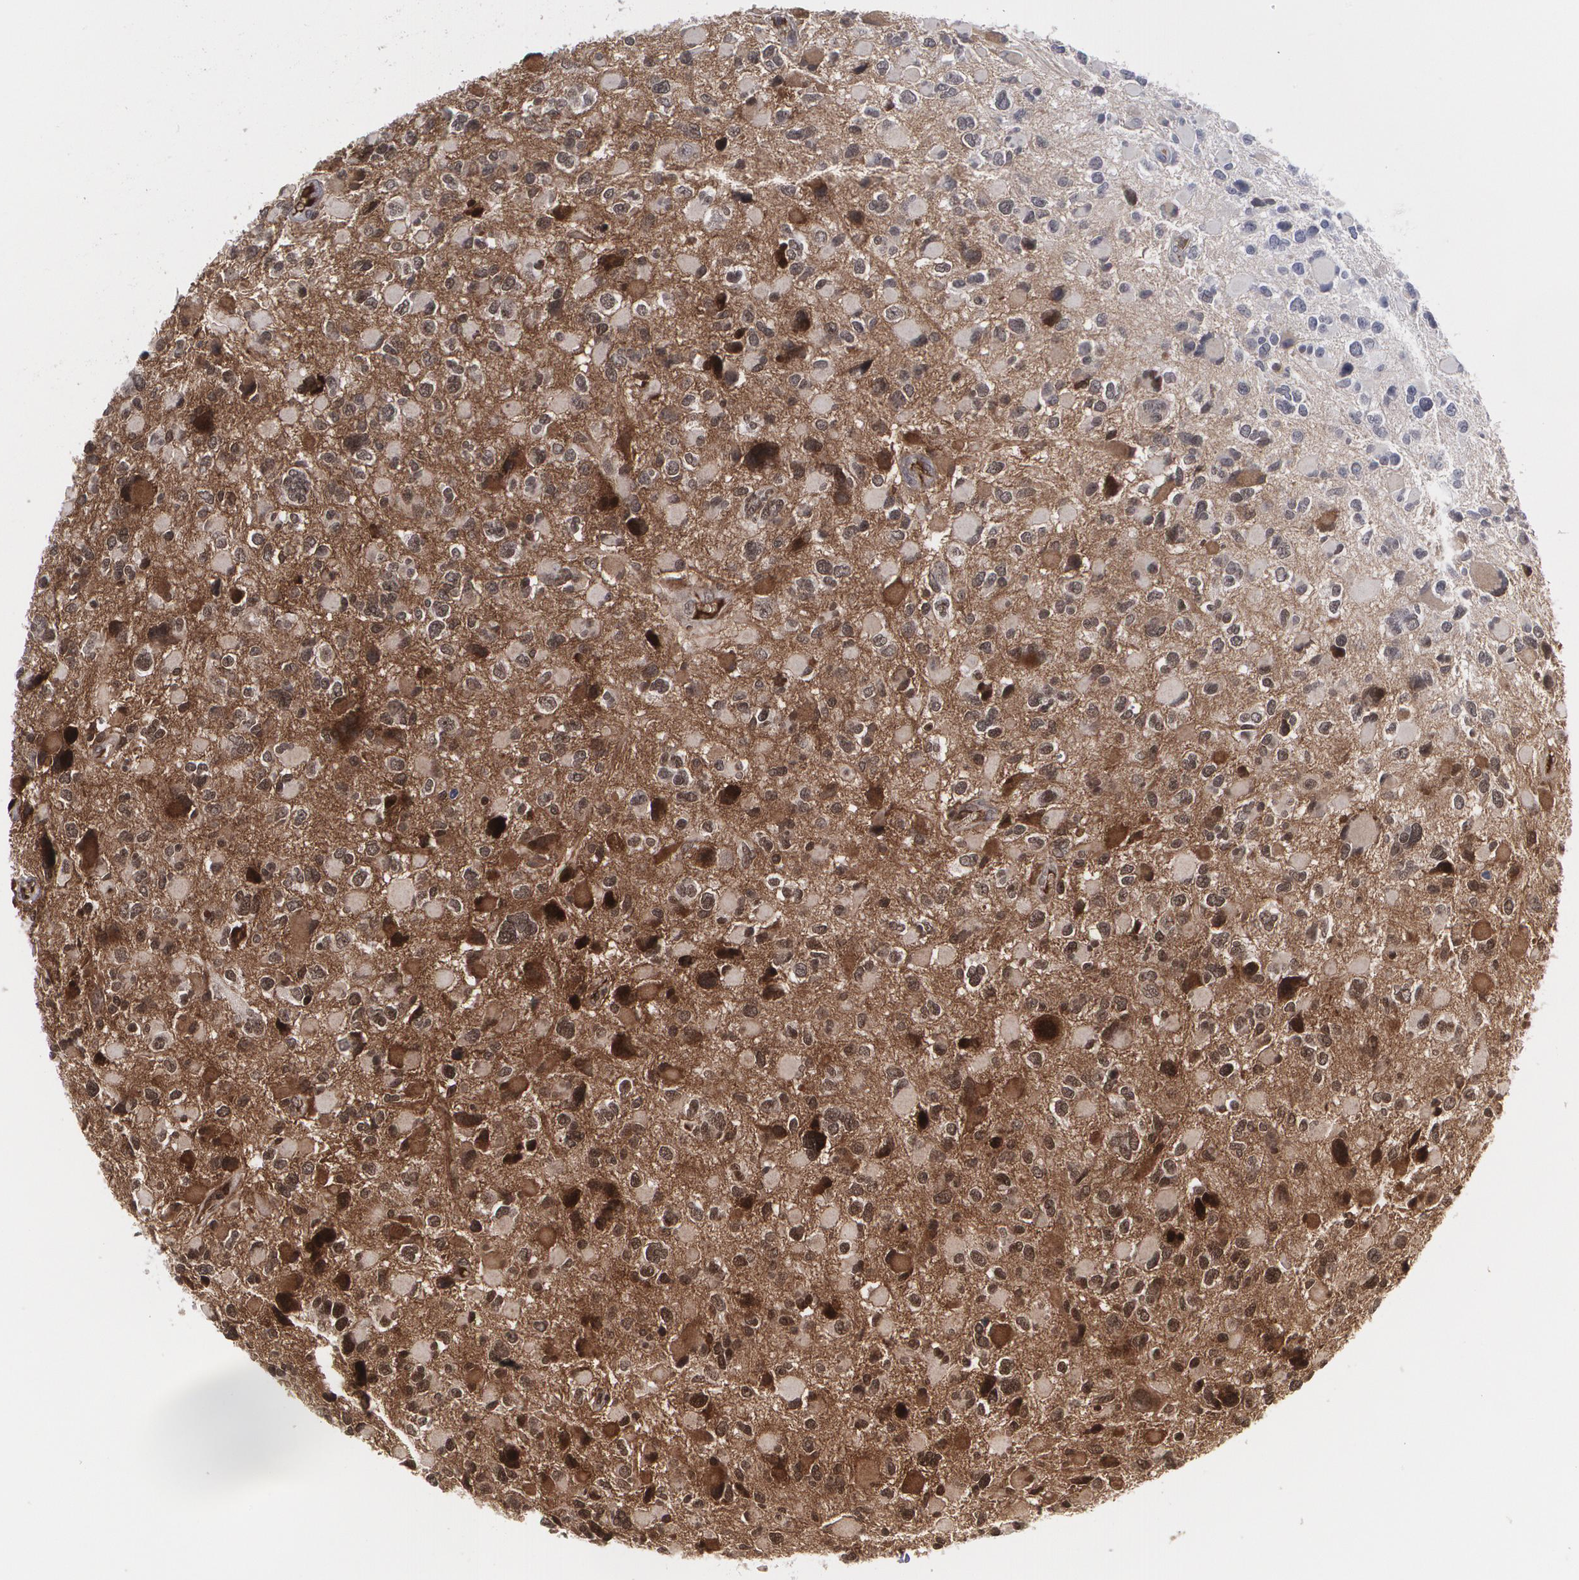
{"staining": {"intensity": "weak", "quantity": "25%-75%", "location": "cytoplasmic/membranous"}, "tissue": "glioma", "cell_type": "Tumor cells", "image_type": "cancer", "snomed": [{"axis": "morphology", "description": "Glioma, malignant, High grade"}, {"axis": "topography", "description": "Brain"}], "caption": "Approximately 25%-75% of tumor cells in glioma reveal weak cytoplasmic/membranous protein expression as visualized by brown immunohistochemical staining.", "gene": "LRG1", "patient": {"sex": "female", "age": 37}}